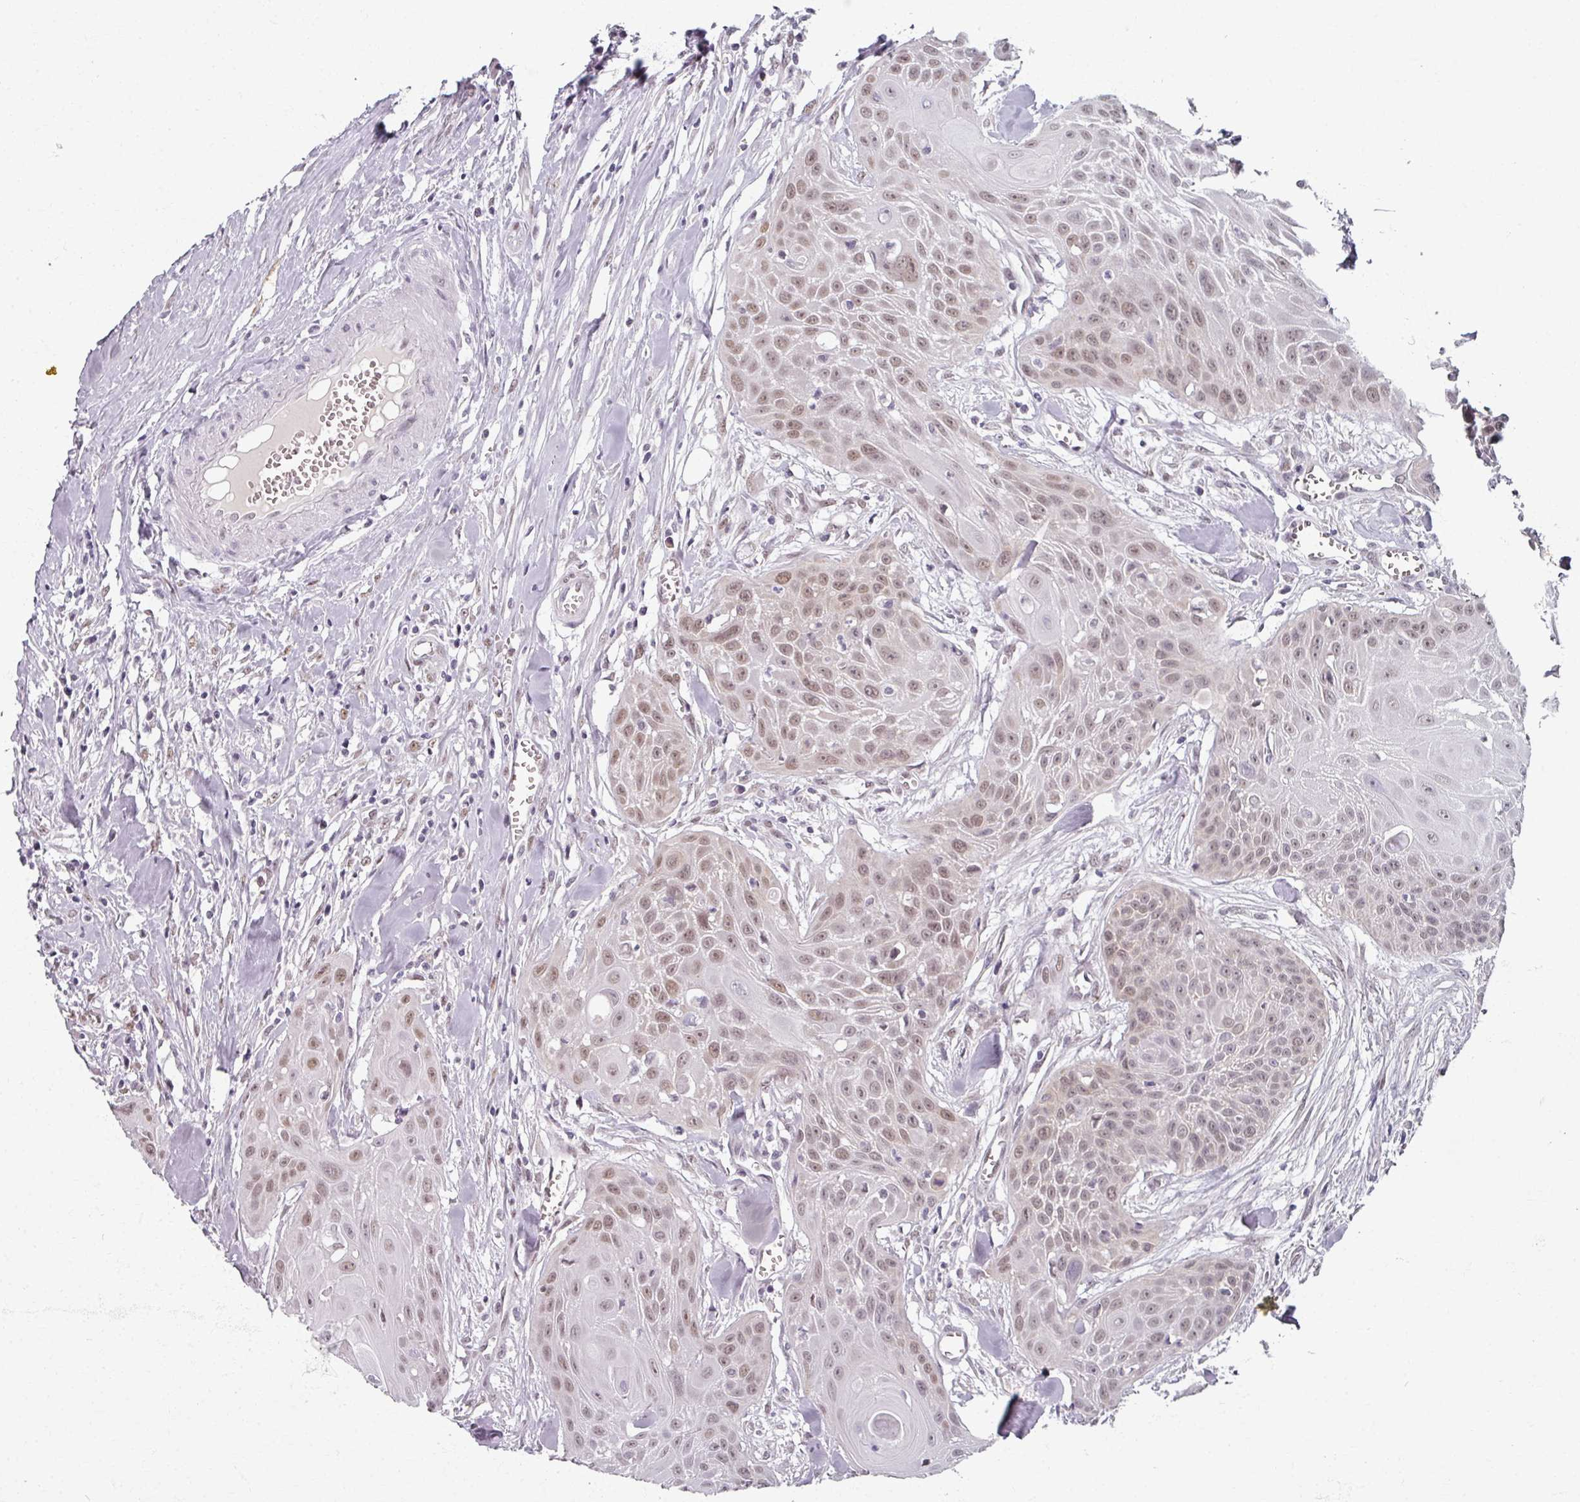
{"staining": {"intensity": "moderate", "quantity": ">75%", "location": "nuclear"}, "tissue": "head and neck cancer", "cell_type": "Tumor cells", "image_type": "cancer", "snomed": [{"axis": "morphology", "description": "Squamous cell carcinoma, NOS"}, {"axis": "topography", "description": "Lymph node"}, {"axis": "topography", "description": "Salivary gland"}, {"axis": "topography", "description": "Head-Neck"}], "caption": "This photomicrograph reveals squamous cell carcinoma (head and neck) stained with immunohistochemistry (IHC) to label a protein in brown. The nuclear of tumor cells show moderate positivity for the protein. Nuclei are counter-stained blue.", "gene": "RIPOR3", "patient": {"sex": "female", "age": 74}}